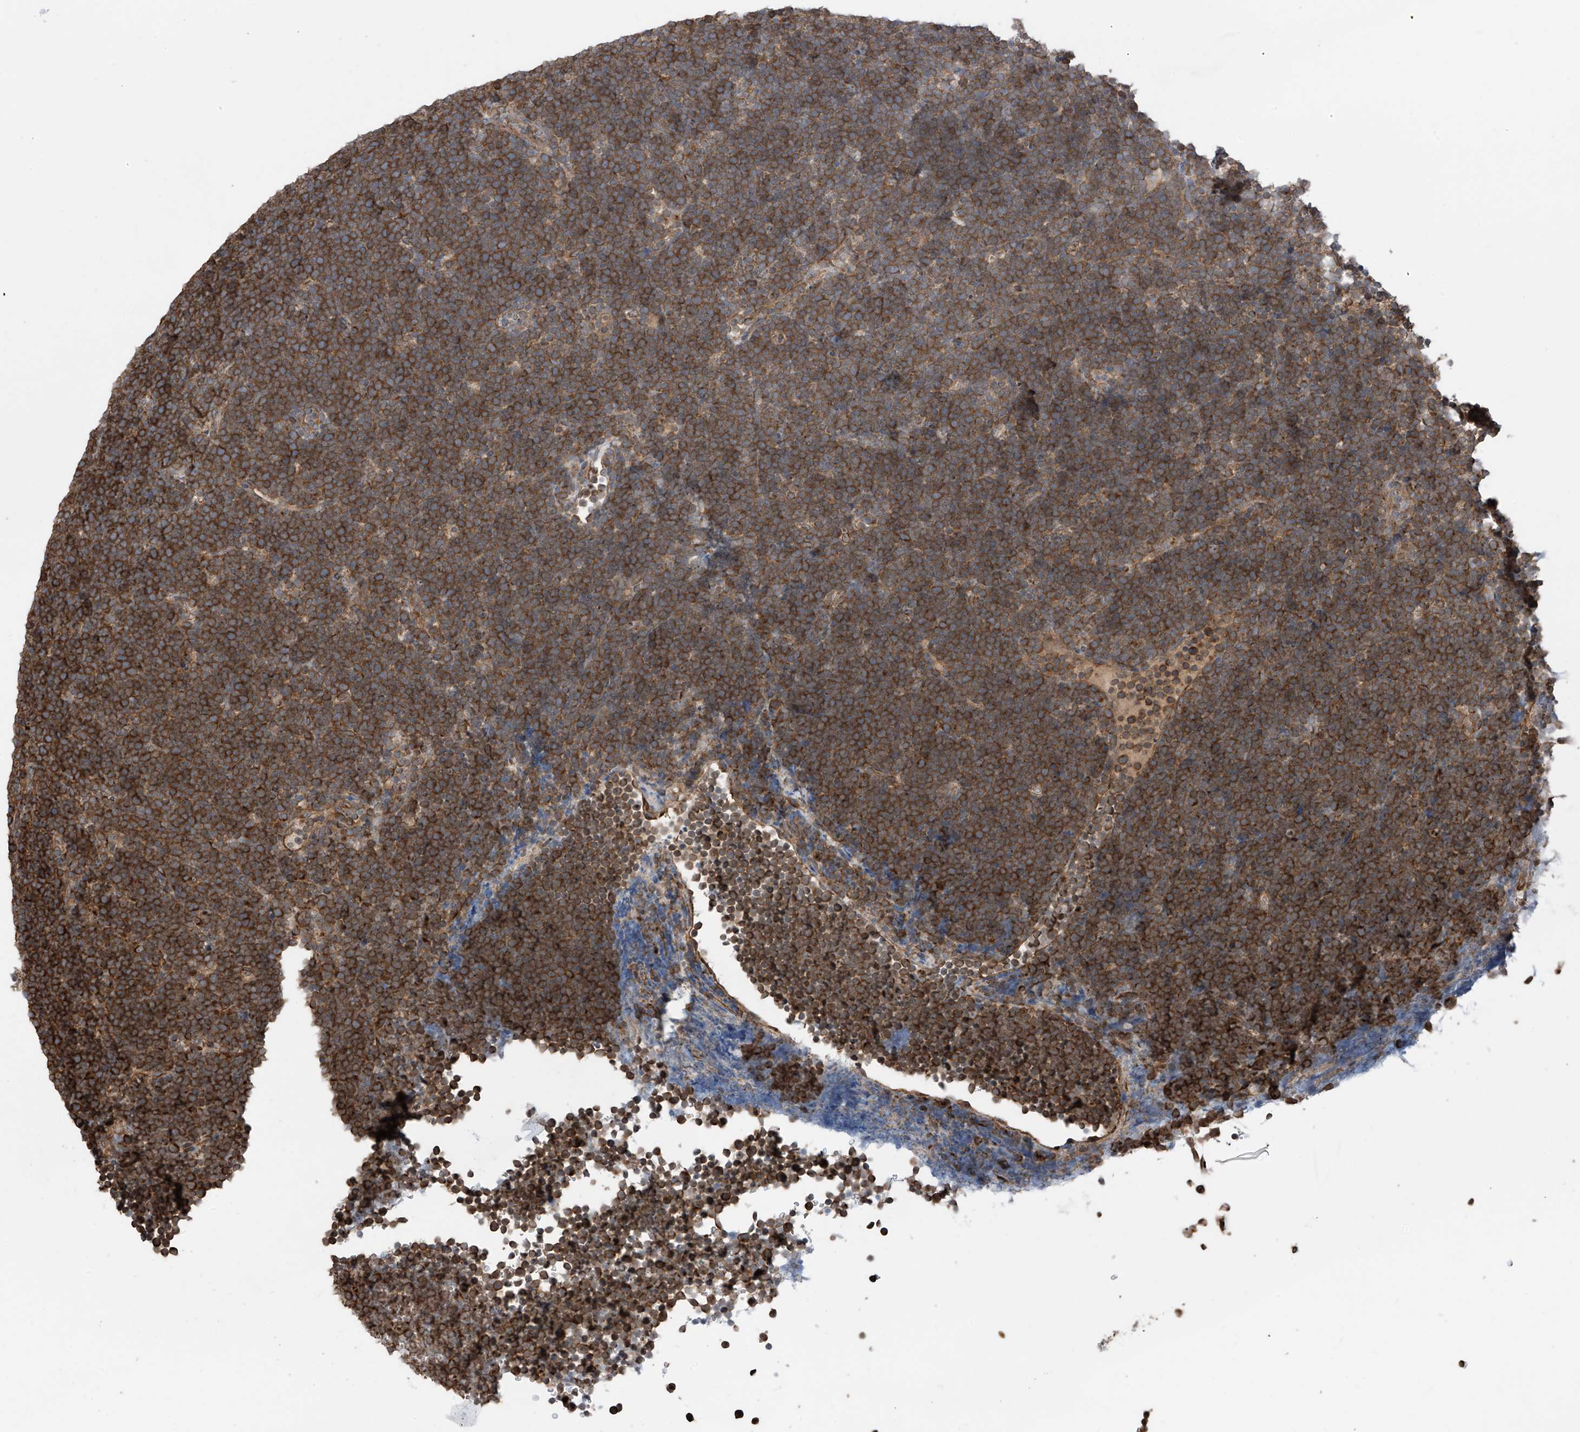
{"staining": {"intensity": "strong", "quantity": ">75%", "location": "cytoplasmic/membranous"}, "tissue": "lymphoma", "cell_type": "Tumor cells", "image_type": "cancer", "snomed": [{"axis": "morphology", "description": "Malignant lymphoma, non-Hodgkin's type, High grade"}, {"axis": "topography", "description": "Lymph node"}], "caption": "High-grade malignant lymphoma, non-Hodgkin's type stained for a protein (brown) reveals strong cytoplasmic/membranous positive expression in about >75% of tumor cells.", "gene": "RPAIN", "patient": {"sex": "male", "age": 13}}